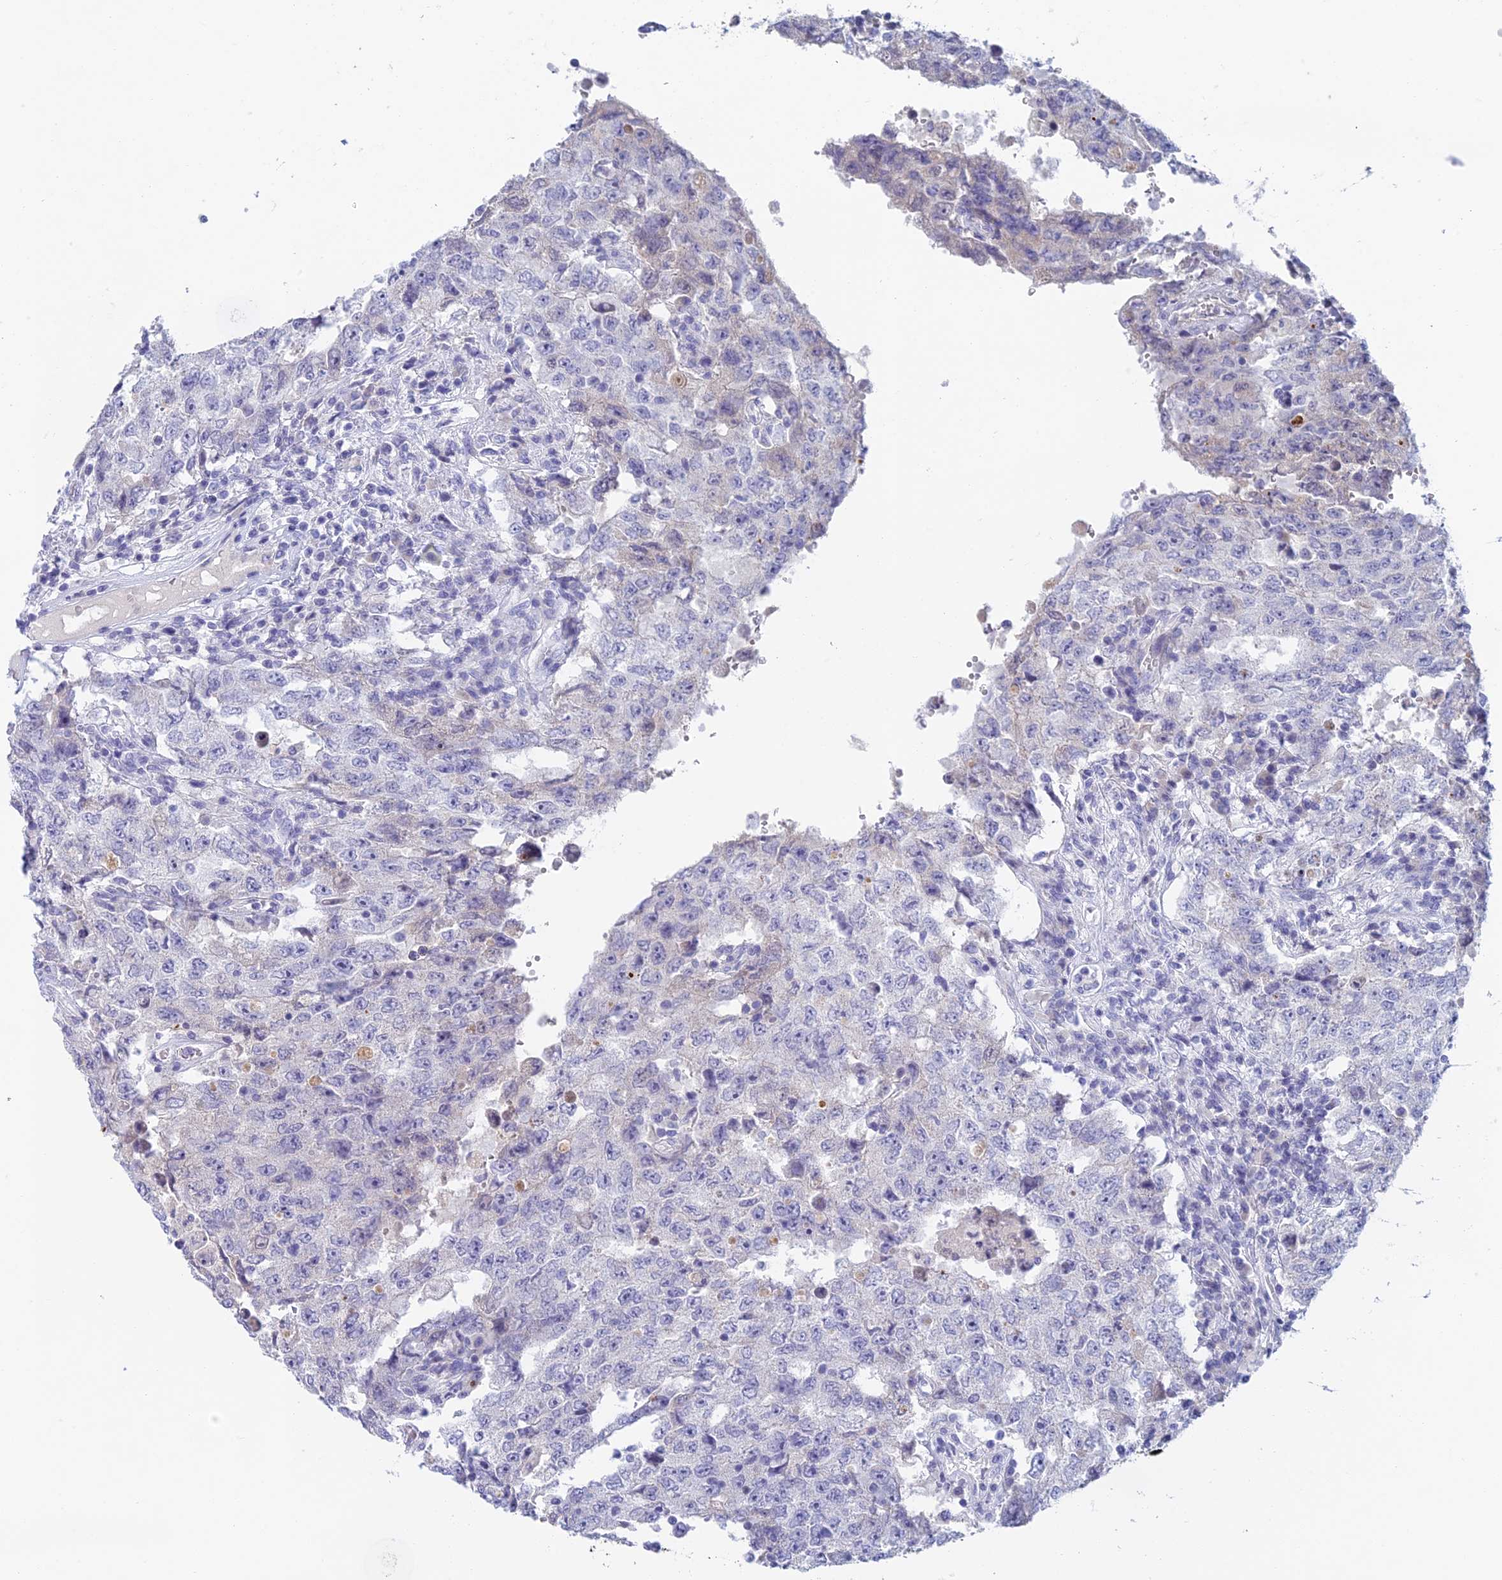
{"staining": {"intensity": "negative", "quantity": "none", "location": "none"}, "tissue": "testis cancer", "cell_type": "Tumor cells", "image_type": "cancer", "snomed": [{"axis": "morphology", "description": "Carcinoma, Embryonal, NOS"}, {"axis": "topography", "description": "Testis"}], "caption": "Human embryonal carcinoma (testis) stained for a protein using immunohistochemistry (IHC) displays no expression in tumor cells.", "gene": "REXO5", "patient": {"sex": "male", "age": 26}}